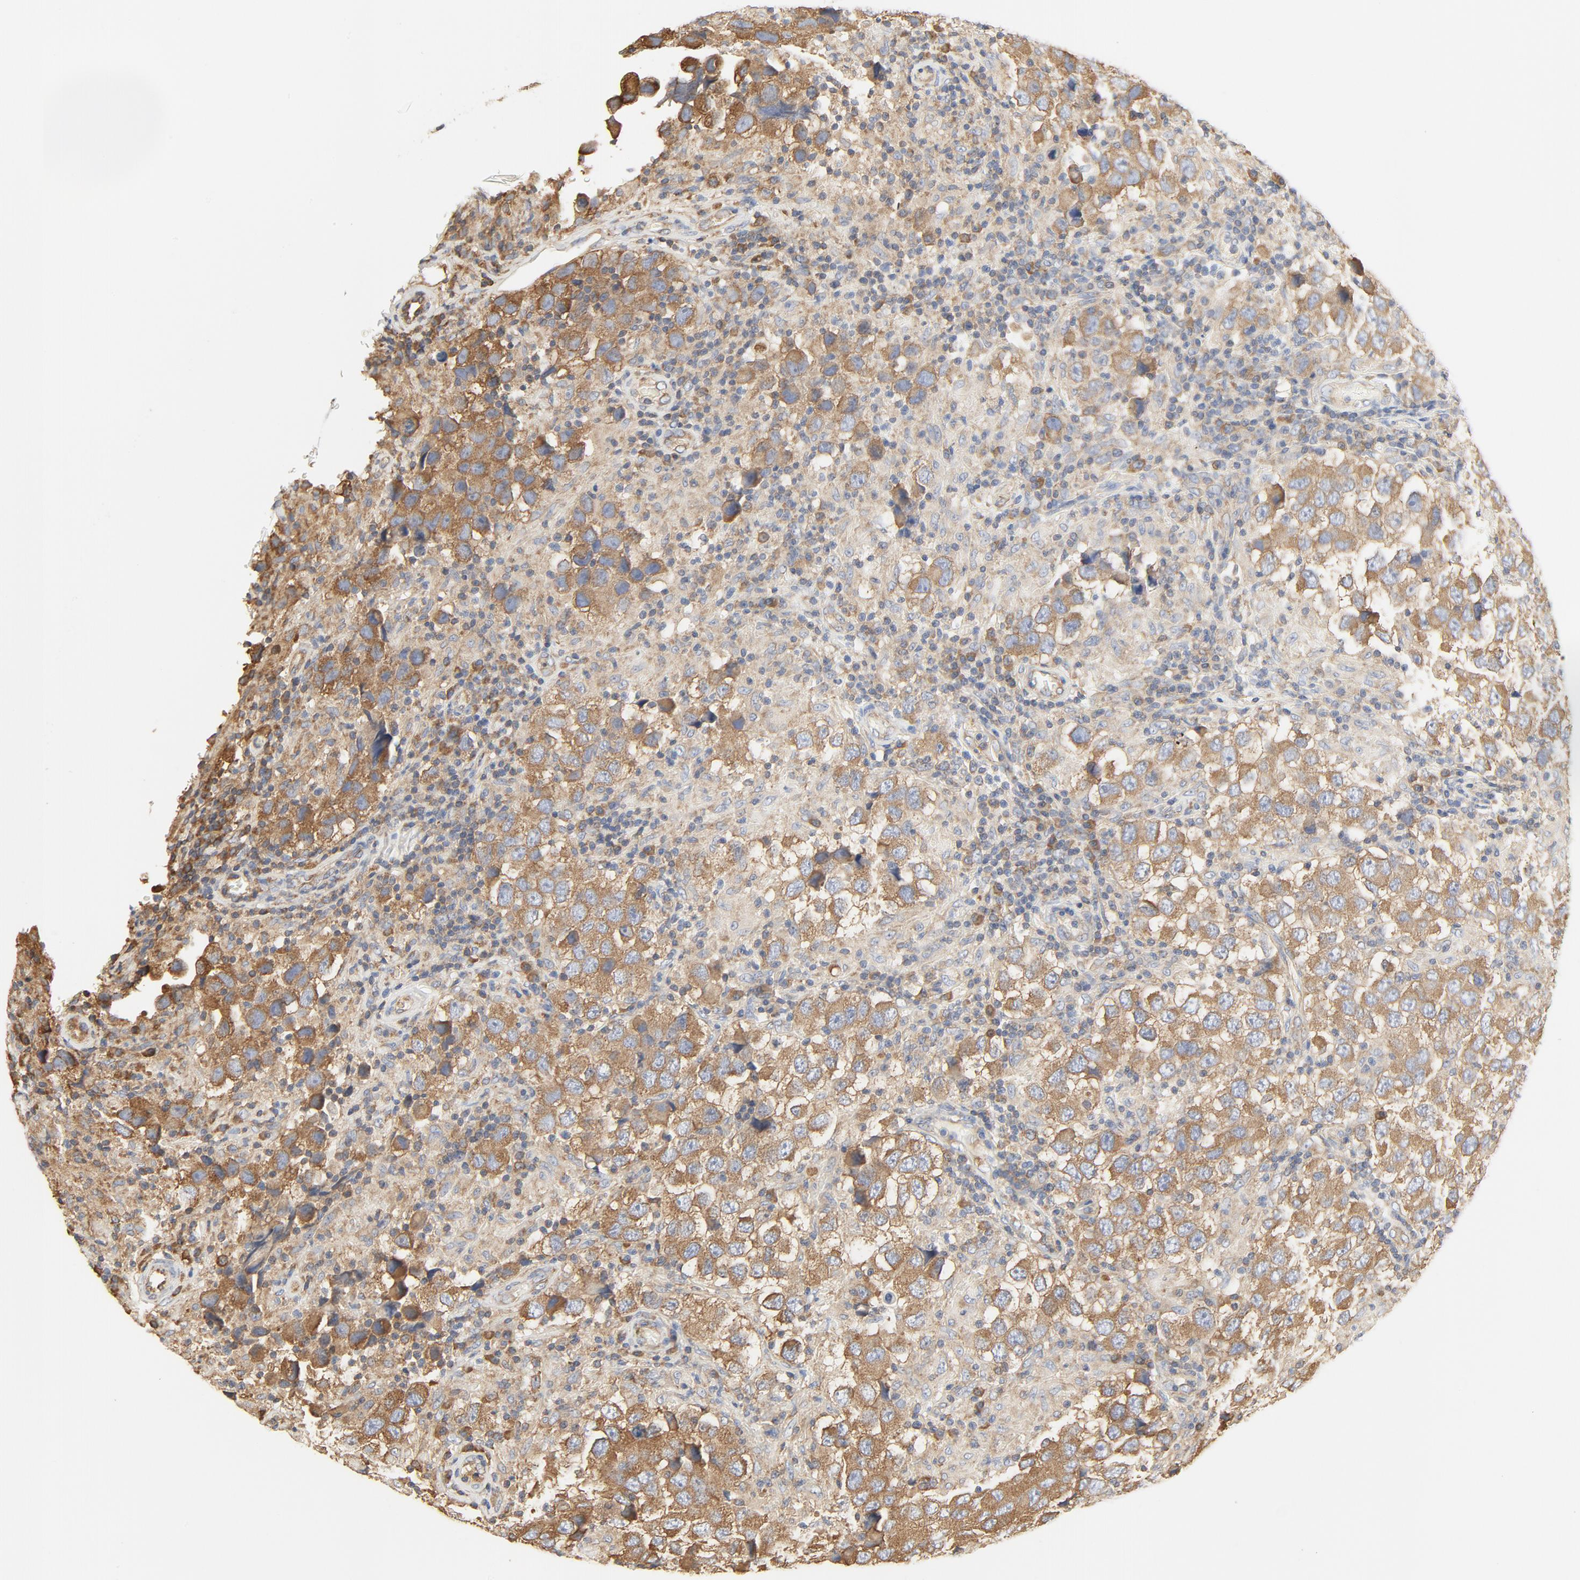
{"staining": {"intensity": "moderate", "quantity": ">75%", "location": "cytoplasmic/membranous"}, "tissue": "testis cancer", "cell_type": "Tumor cells", "image_type": "cancer", "snomed": [{"axis": "morphology", "description": "Carcinoma, Embryonal, NOS"}, {"axis": "topography", "description": "Testis"}], "caption": "Immunohistochemistry (IHC) of embryonal carcinoma (testis) displays medium levels of moderate cytoplasmic/membranous positivity in approximately >75% of tumor cells.", "gene": "RPS6", "patient": {"sex": "male", "age": 21}}